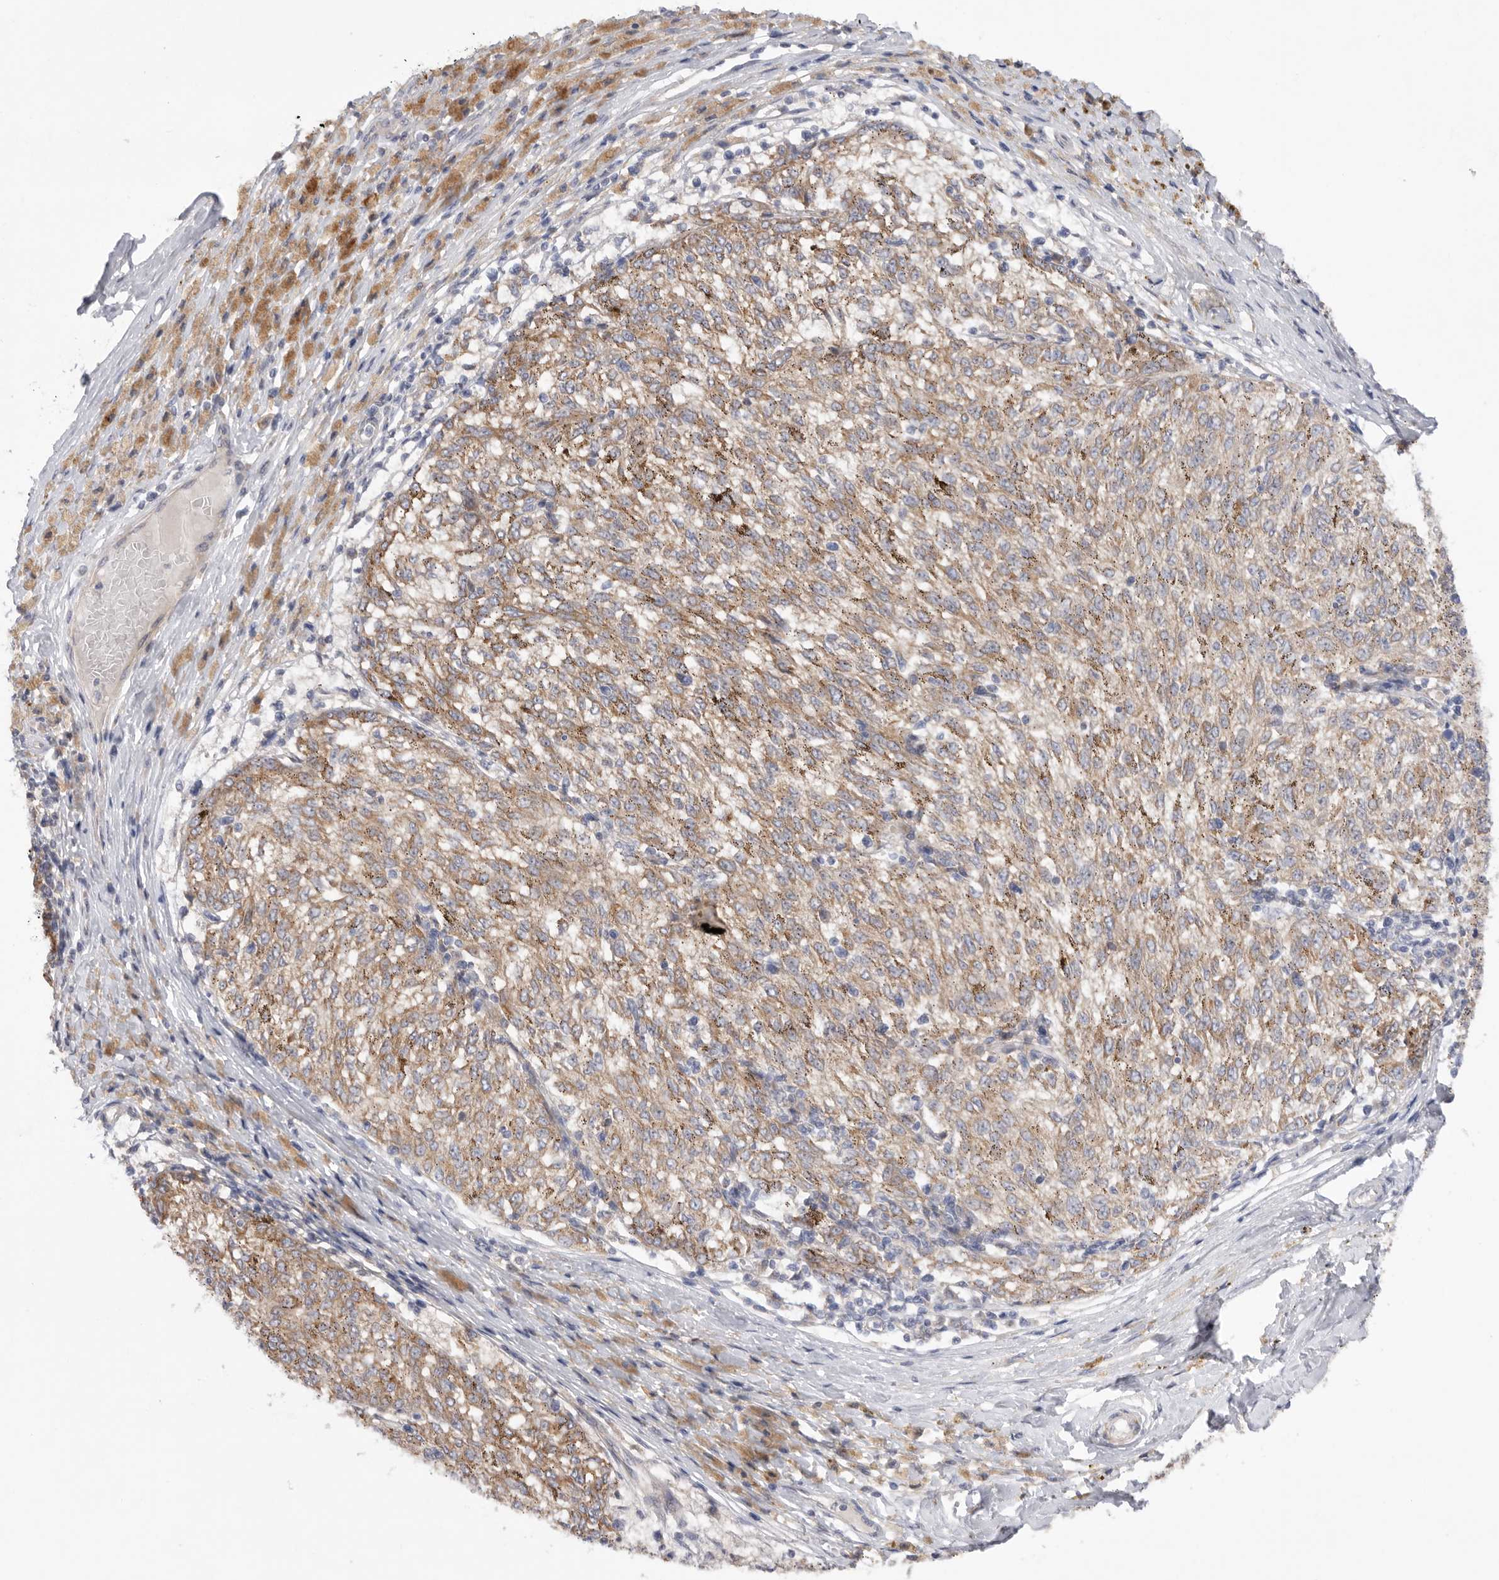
{"staining": {"intensity": "moderate", "quantity": ">75%", "location": "cytoplasmic/membranous"}, "tissue": "melanoma", "cell_type": "Tumor cells", "image_type": "cancer", "snomed": [{"axis": "morphology", "description": "Malignant melanoma, NOS"}, {"axis": "topography", "description": "Skin"}], "caption": "Tumor cells reveal moderate cytoplasmic/membranous staining in about >75% of cells in malignant melanoma. (DAB (3,3'-diaminobenzidine) IHC, brown staining for protein, blue staining for nuclei).", "gene": "MTFR1L", "patient": {"sex": "female", "age": 72}}